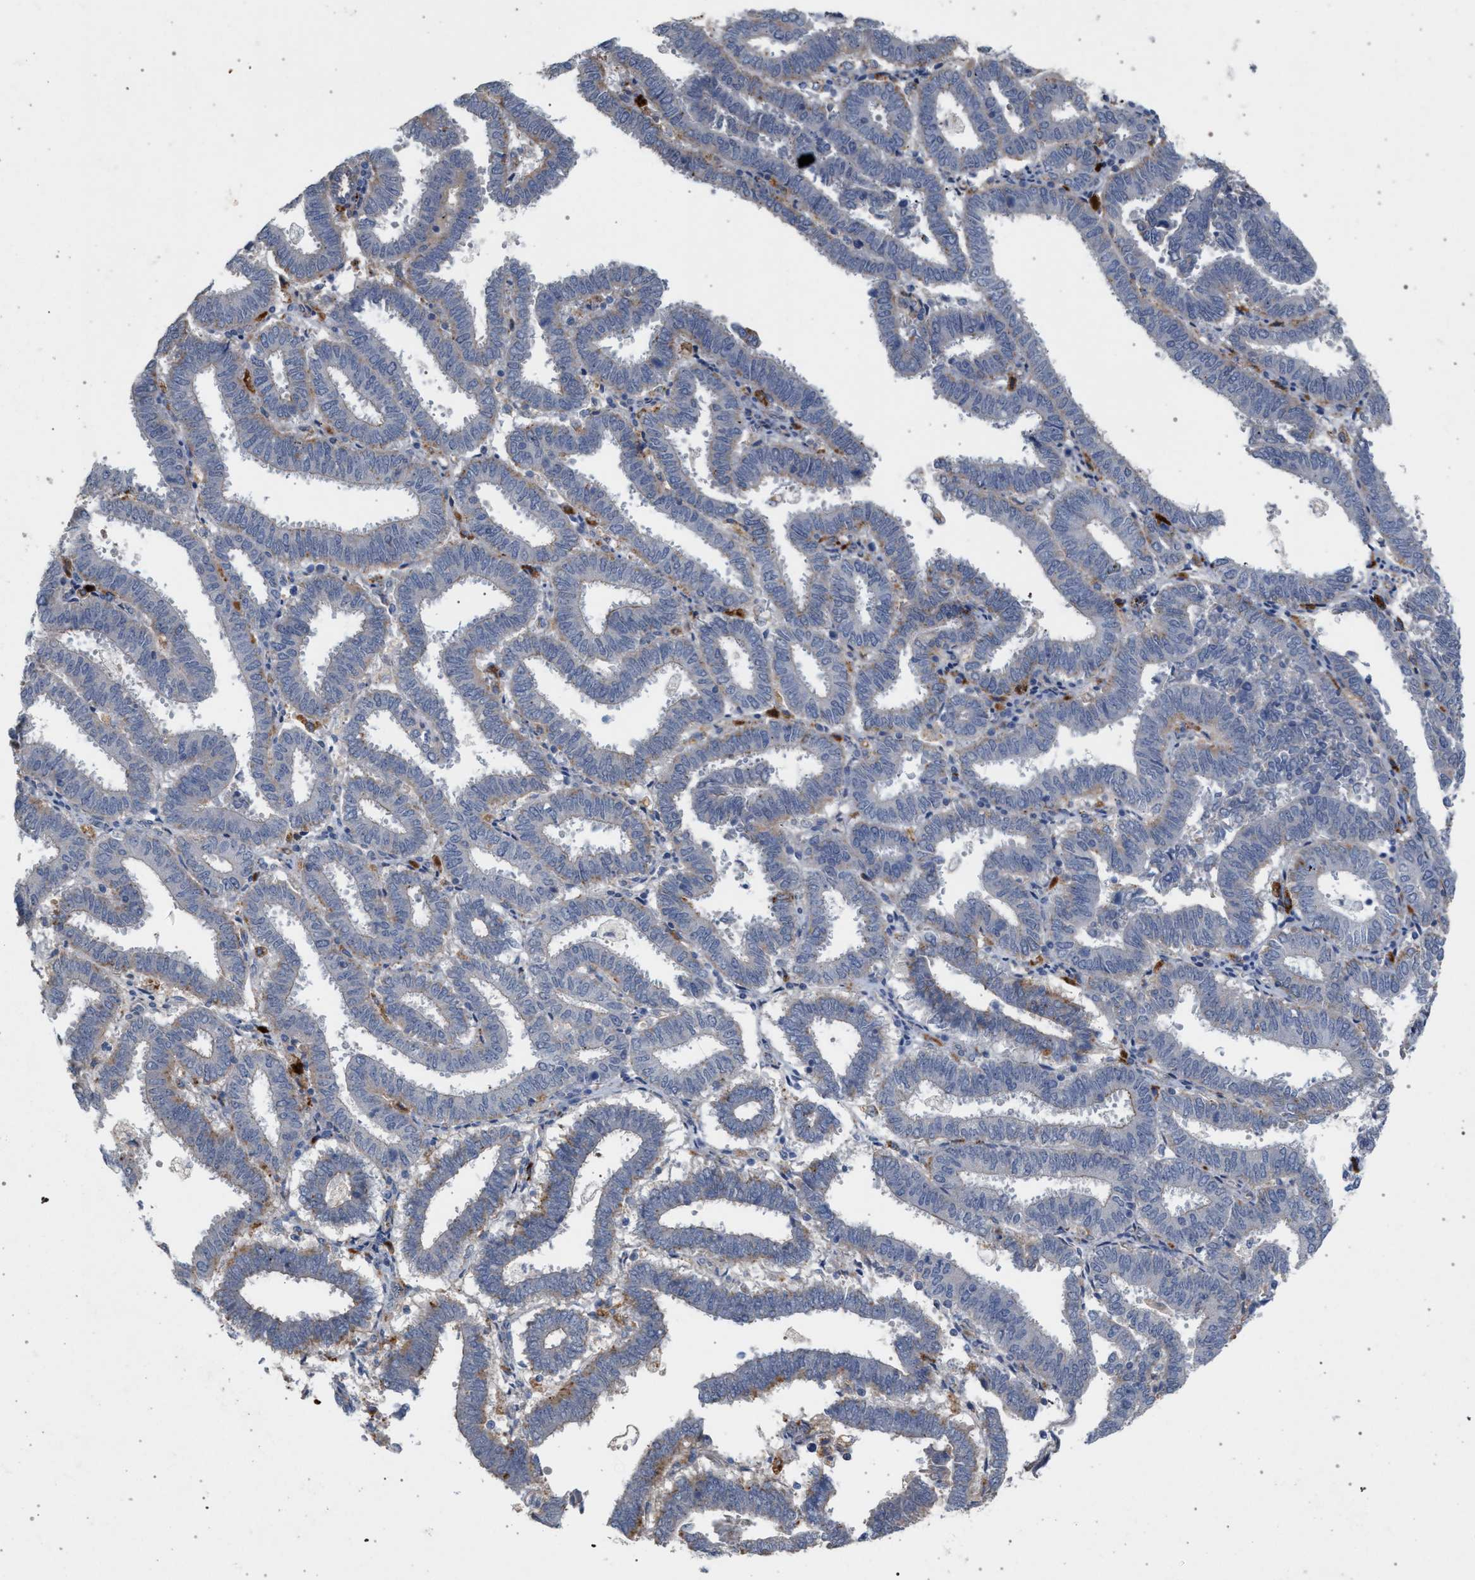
{"staining": {"intensity": "weak", "quantity": "<25%", "location": "cytoplasmic/membranous"}, "tissue": "endometrial cancer", "cell_type": "Tumor cells", "image_type": "cancer", "snomed": [{"axis": "morphology", "description": "Adenocarcinoma, NOS"}, {"axis": "topography", "description": "Uterus"}], "caption": "A micrograph of endometrial cancer (adenocarcinoma) stained for a protein demonstrates no brown staining in tumor cells. (Brightfield microscopy of DAB (3,3'-diaminobenzidine) immunohistochemistry at high magnification).", "gene": "MAMDC2", "patient": {"sex": "female", "age": 83}}